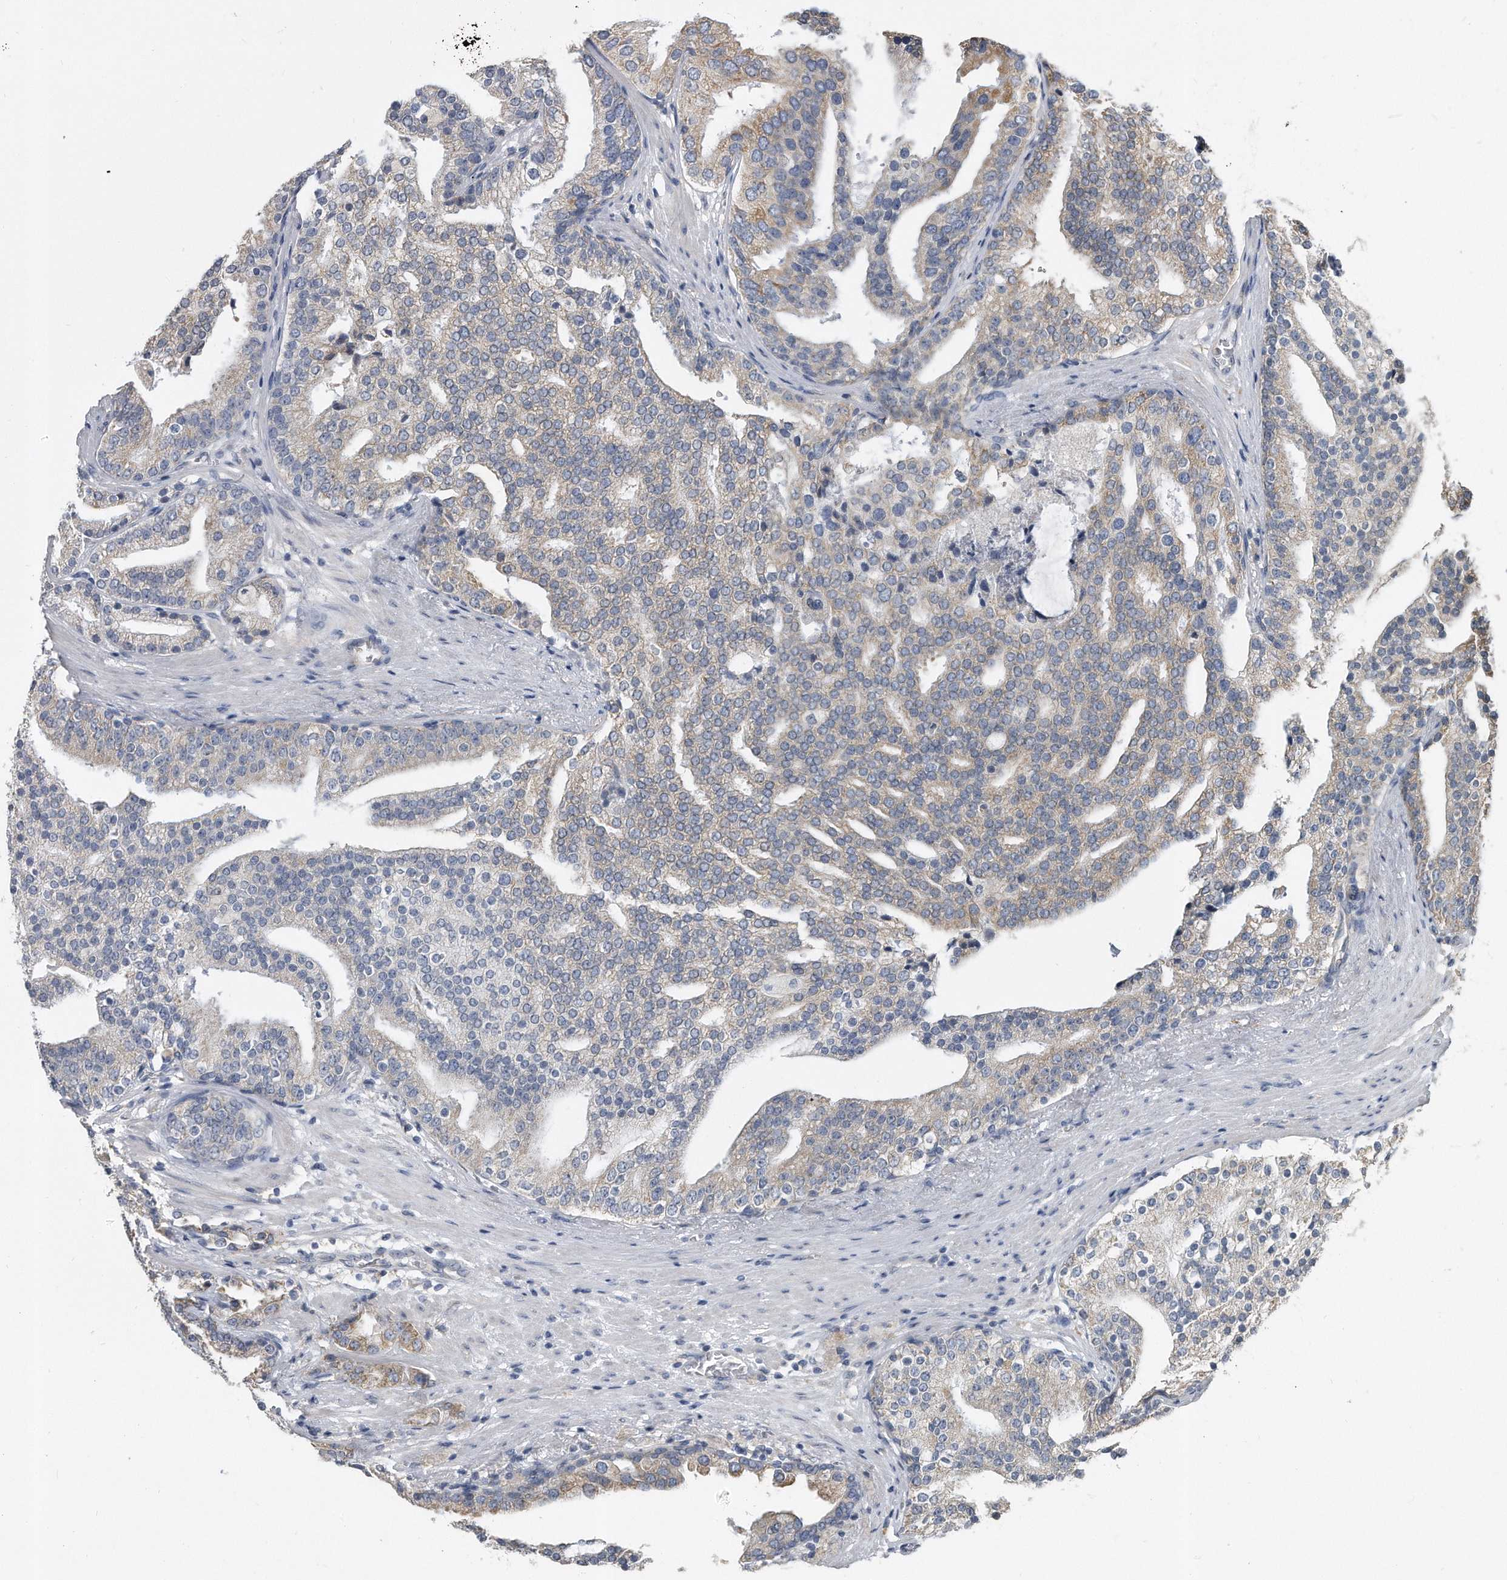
{"staining": {"intensity": "moderate", "quantity": "25%-75%", "location": "cytoplasmic/membranous"}, "tissue": "prostate cancer", "cell_type": "Tumor cells", "image_type": "cancer", "snomed": [{"axis": "morphology", "description": "Adenocarcinoma, Low grade"}, {"axis": "topography", "description": "Prostate"}], "caption": "Brown immunohistochemical staining in human adenocarcinoma (low-grade) (prostate) displays moderate cytoplasmic/membranous positivity in approximately 25%-75% of tumor cells.", "gene": "CCDC47", "patient": {"sex": "male", "age": 67}}